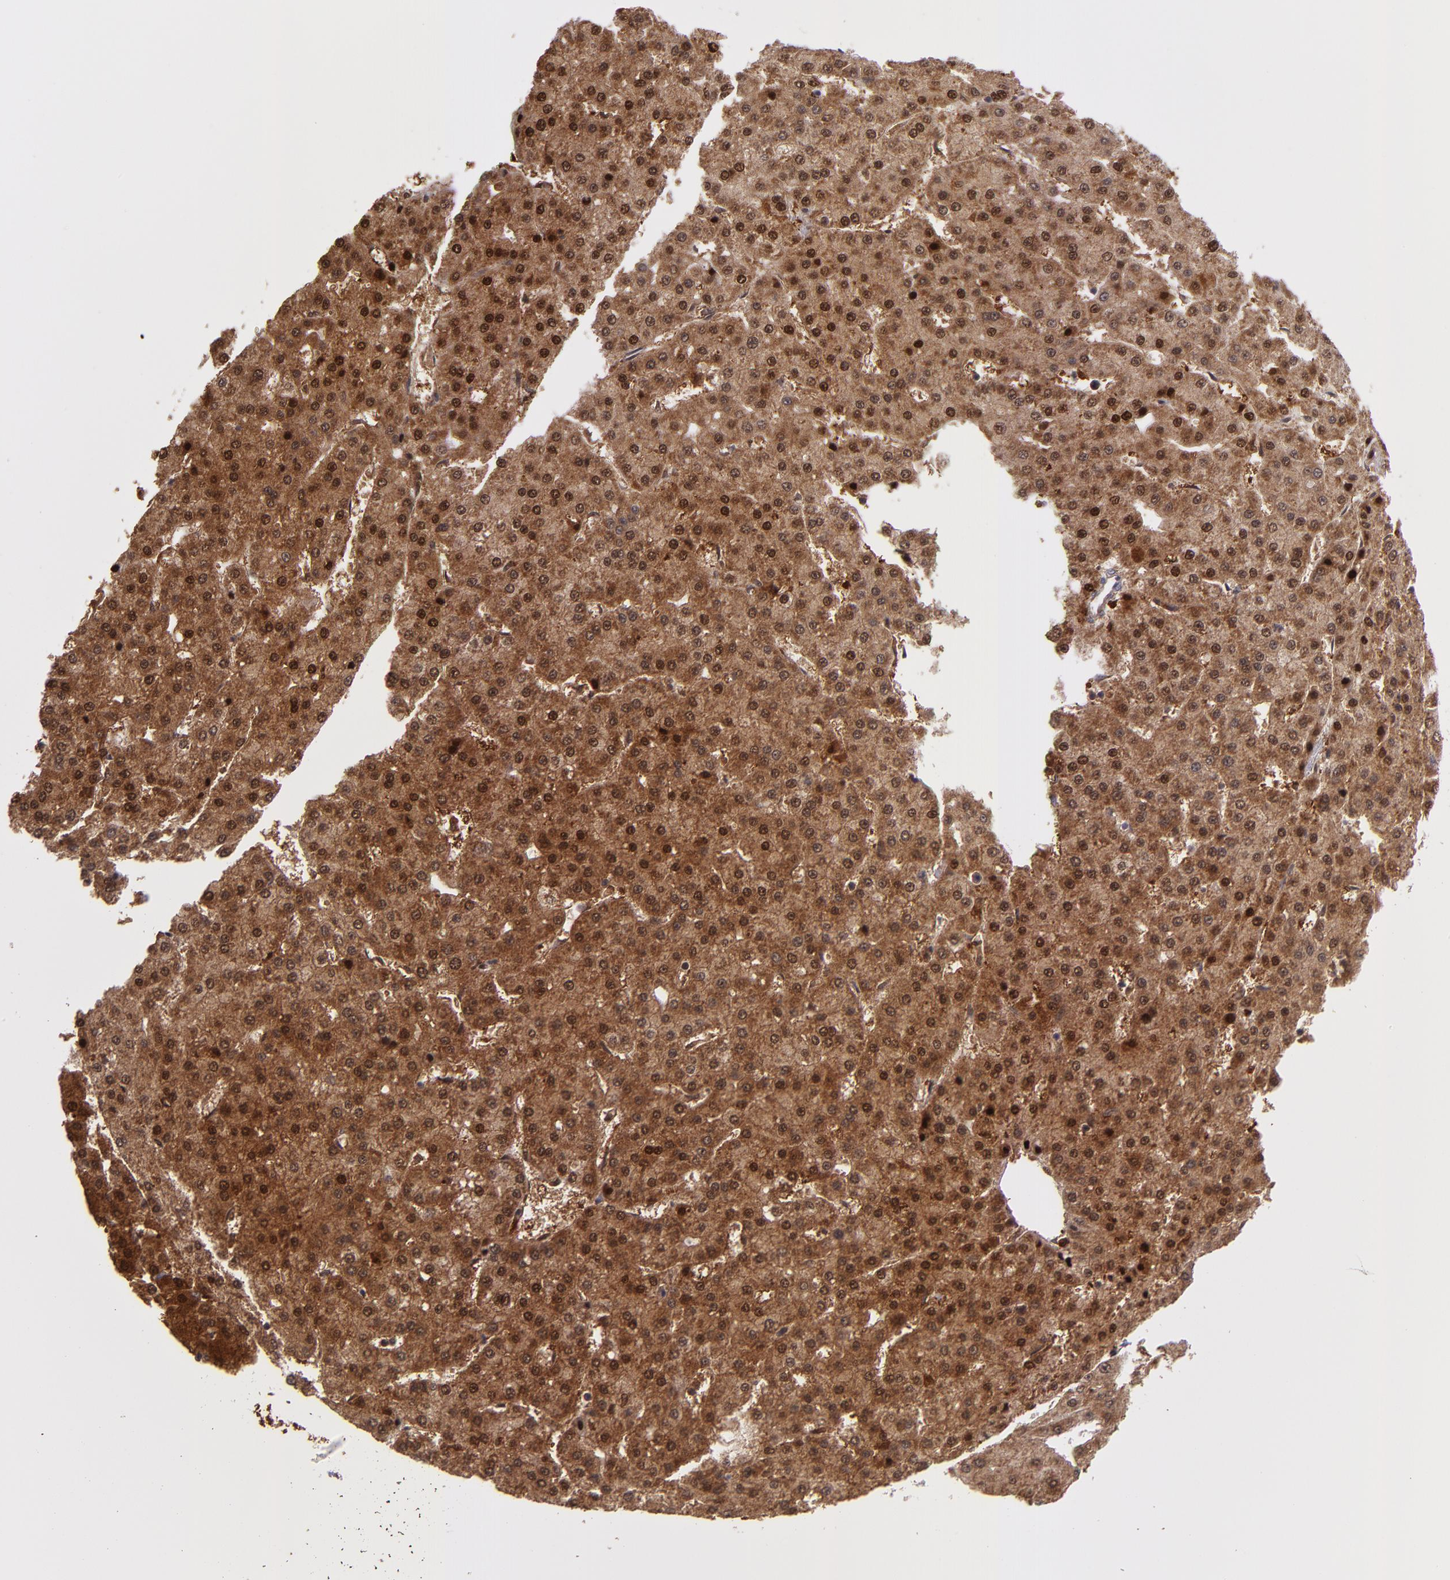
{"staining": {"intensity": "strong", "quantity": ">75%", "location": "cytoplasmic/membranous,nuclear"}, "tissue": "liver cancer", "cell_type": "Tumor cells", "image_type": "cancer", "snomed": [{"axis": "morphology", "description": "Carcinoma, Hepatocellular, NOS"}, {"axis": "topography", "description": "Liver"}], "caption": "Strong cytoplasmic/membranous and nuclear protein positivity is seen in about >75% of tumor cells in hepatocellular carcinoma (liver). The protein is shown in brown color, while the nuclei are stained blue.", "gene": "FTSJ1", "patient": {"sex": "male", "age": 47}}